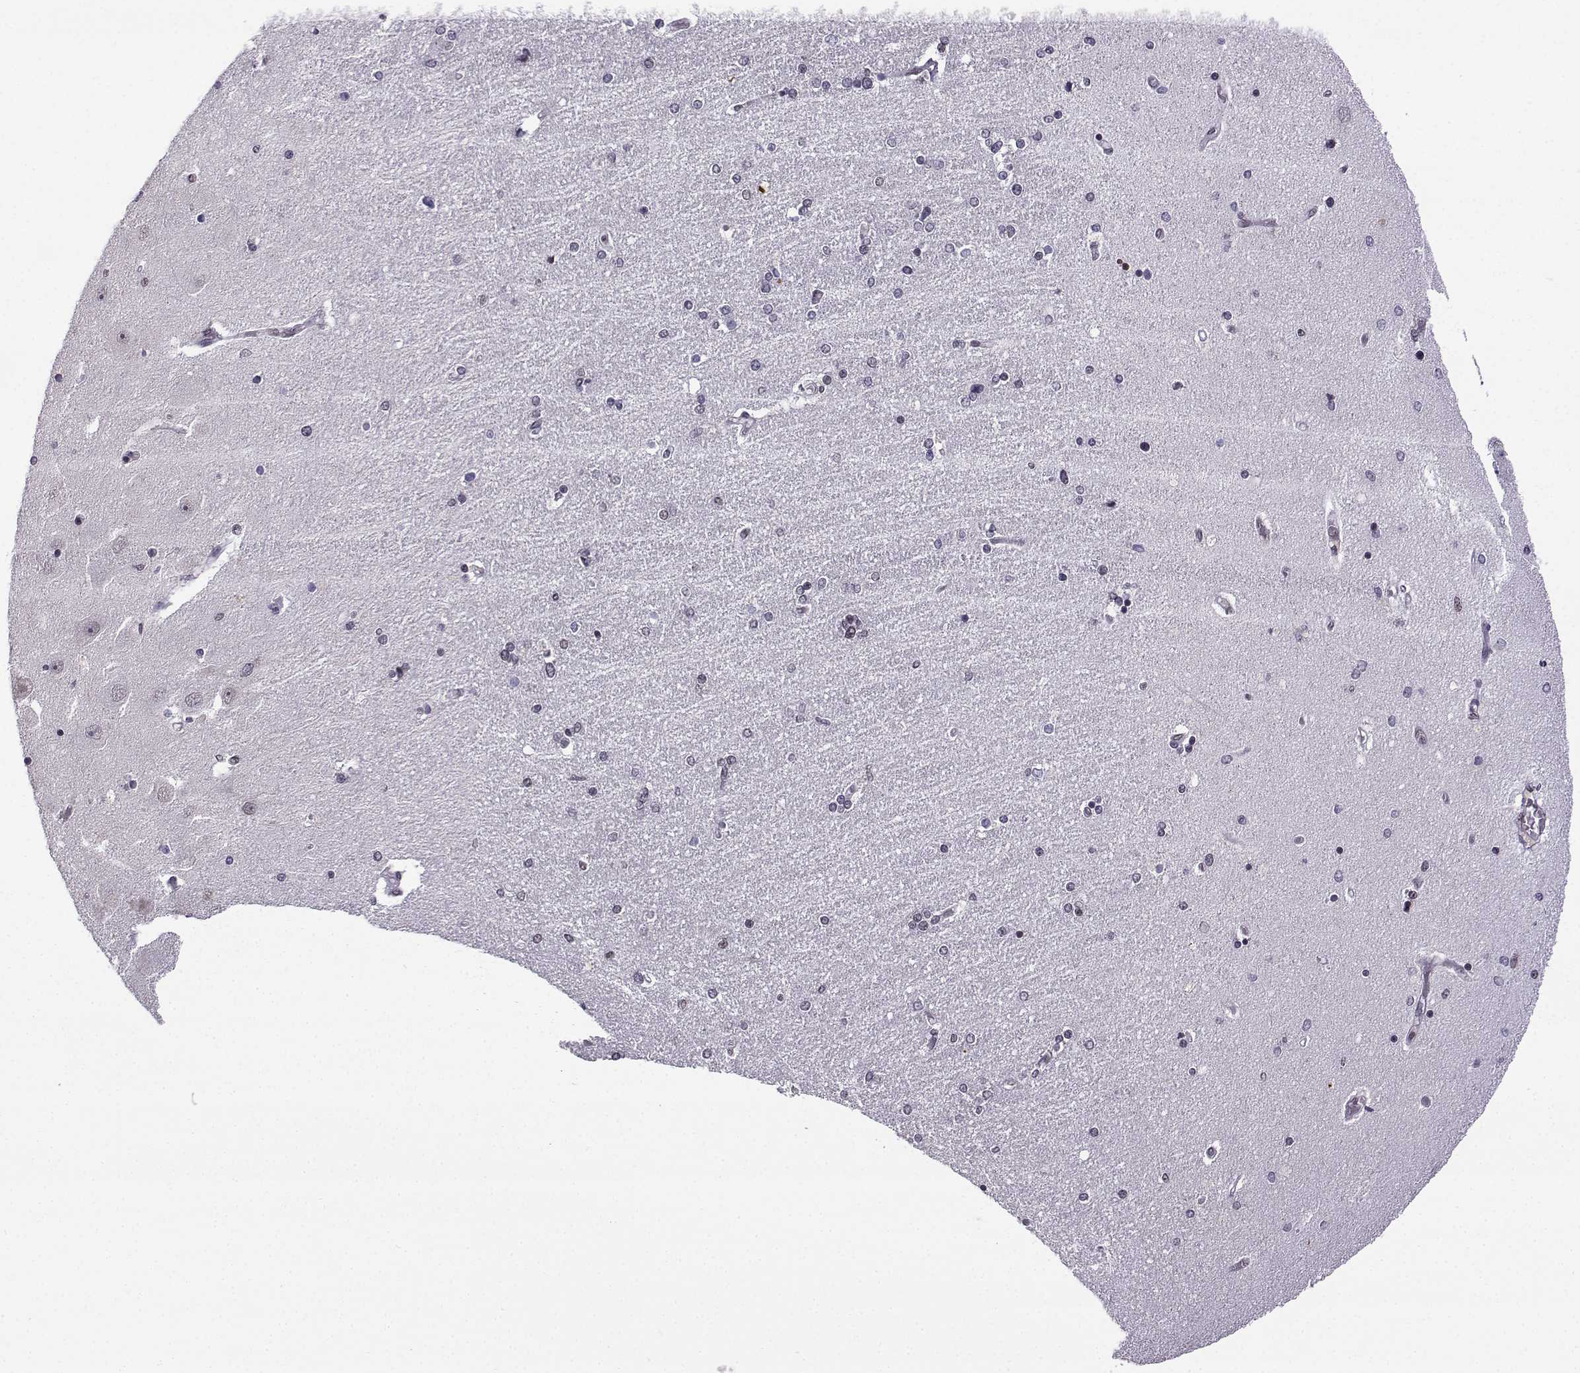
{"staining": {"intensity": "negative", "quantity": "none", "location": "none"}, "tissue": "hippocampus", "cell_type": "Glial cells", "image_type": "normal", "snomed": [{"axis": "morphology", "description": "Normal tissue, NOS"}, {"axis": "topography", "description": "Hippocampus"}], "caption": "A photomicrograph of hippocampus stained for a protein reveals no brown staining in glial cells. (DAB (3,3'-diaminobenzidine) immunohistochemistry (IHC), high magnification).", "gene": "EZH1", "patient": {"sex": "female", "age": 54}}